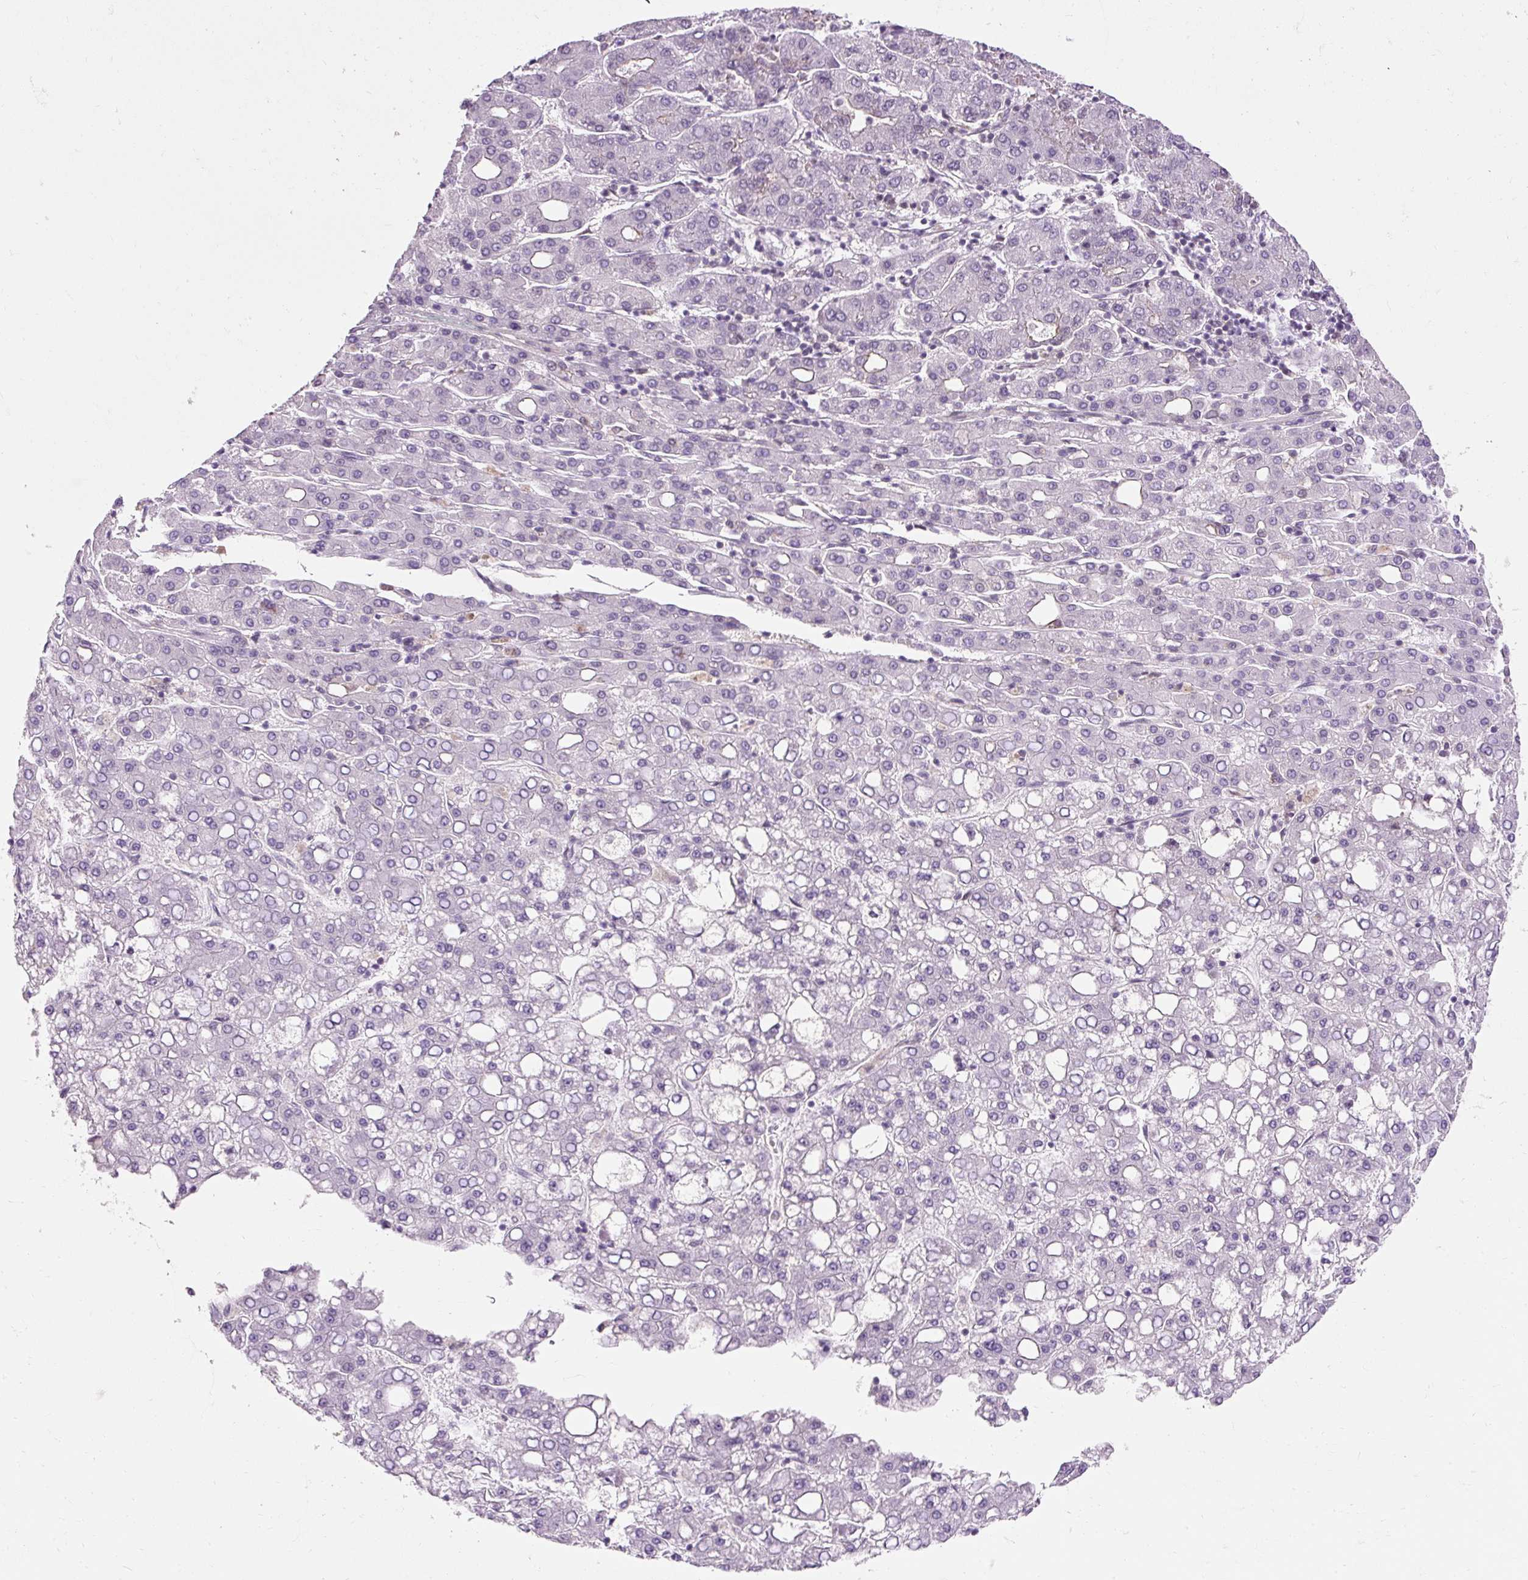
{"staining": {"intensity": "negative", "quantity": "none", "location": "none"}, "tissue": "liver cancer", "cell_type": "Tumor cells", "image_type": "cancer", "snomed": [{"axis": "morphology", "description": "Carcinoma, Hepatocellular, NOS"}, {"axis": "topography", "description": "Liver"}], "caption": "Immunohistochemical staining of human liver cancer (hepatocellular carcinoma) exhibits no significant positivity in tumor cells.", "gene": "ZNF610", "patient": {"sex": "male", "age": 65}}